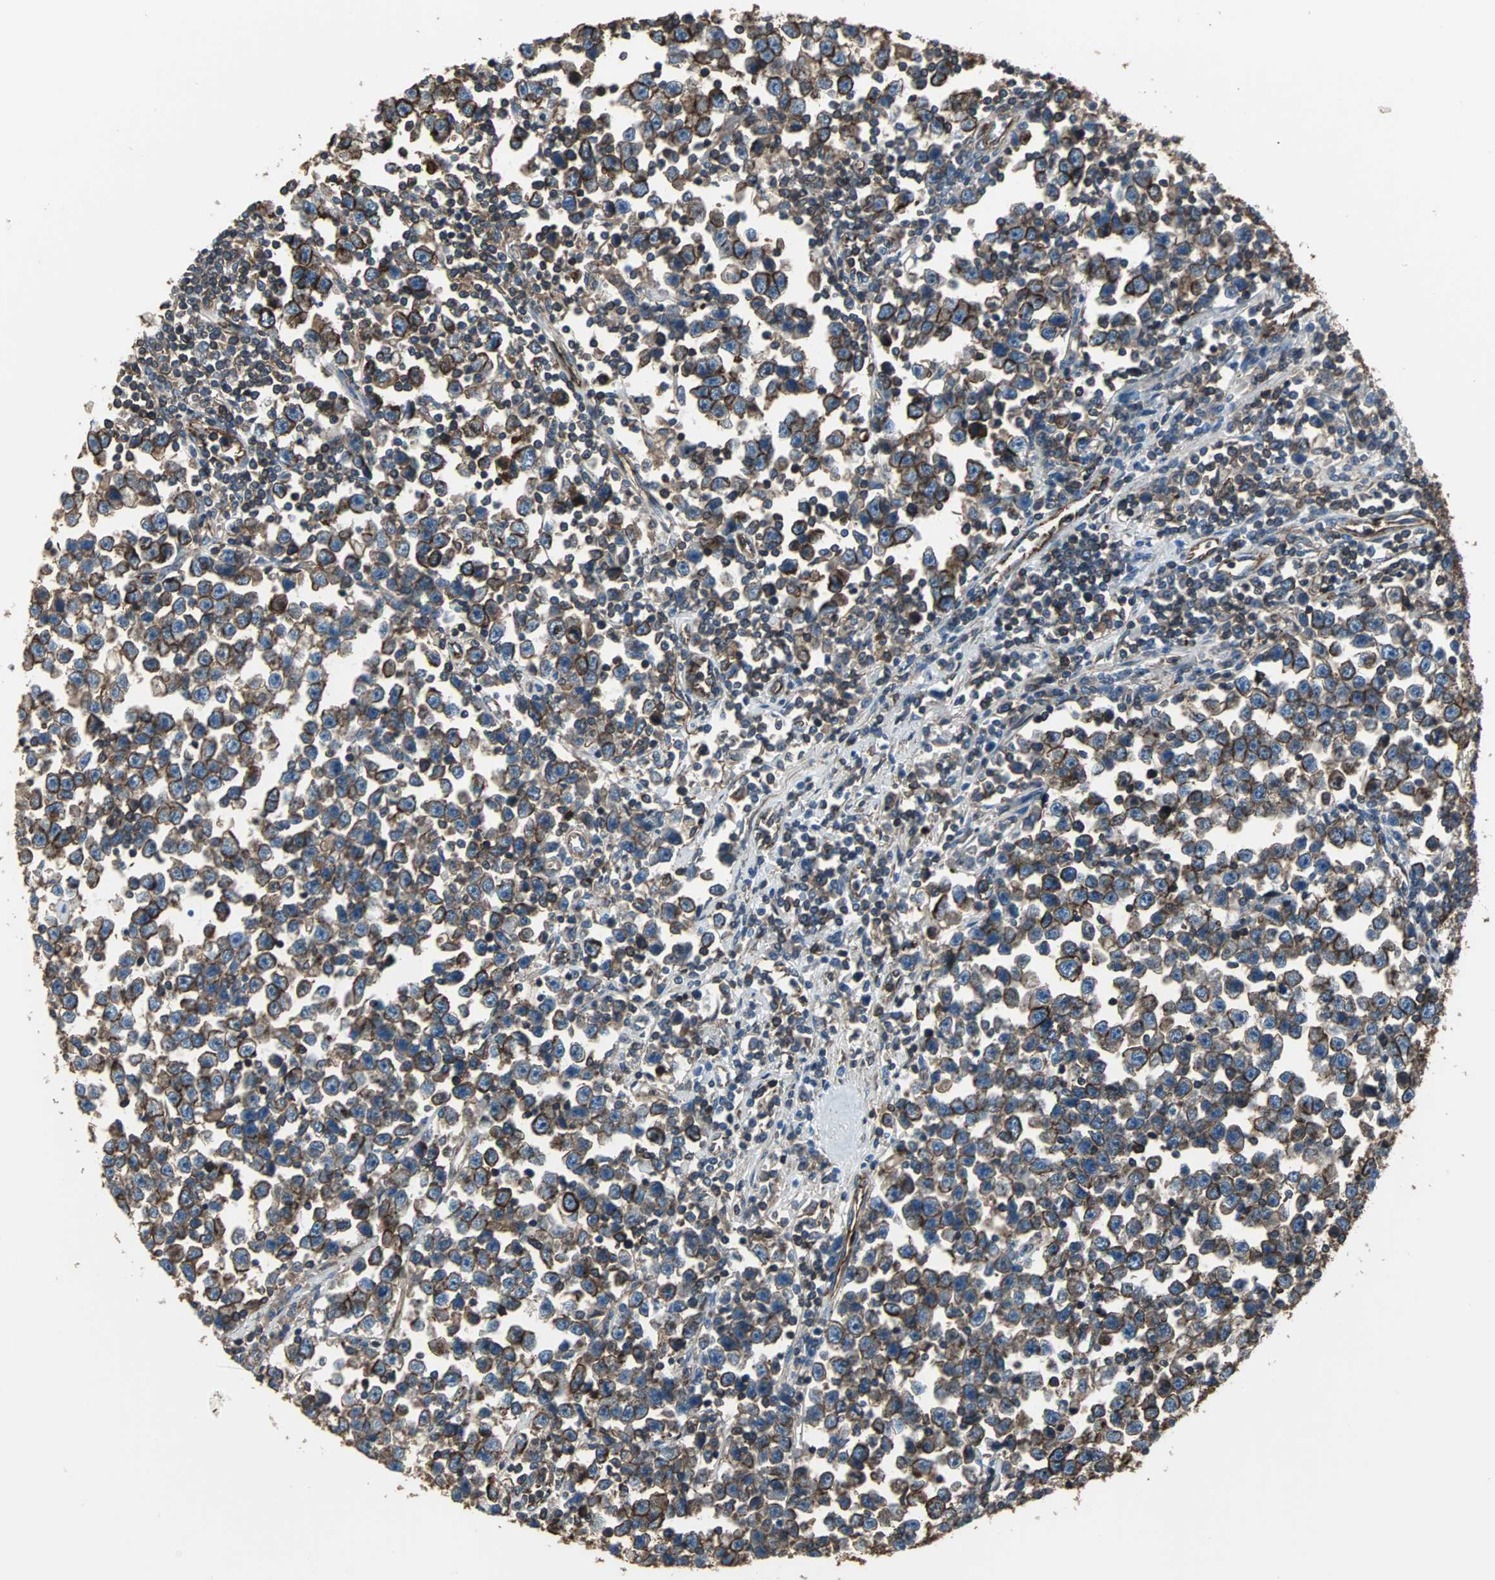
{"staining": {"intensity": "strong", "quantity": ">75%", "location": "cytoplasmic/membranous"}, "tissue": "testis cancer", "cell_type": "Tumor cells", "image_type": "cancer", "snomed": [{"axis": "morphology", "description": "Seminoma, NOS"}, {"axis": "topography", "description": "Testis"}], "caption": "IHC image of human seminoma (testis) stained for a protein (brown), which demonstrates high levels of strong cytoplasmic/membranous staining in approximately >75% of tumor cells.", "gene": "ACTN1", "patient": {"sex": "male", "age": 43}}